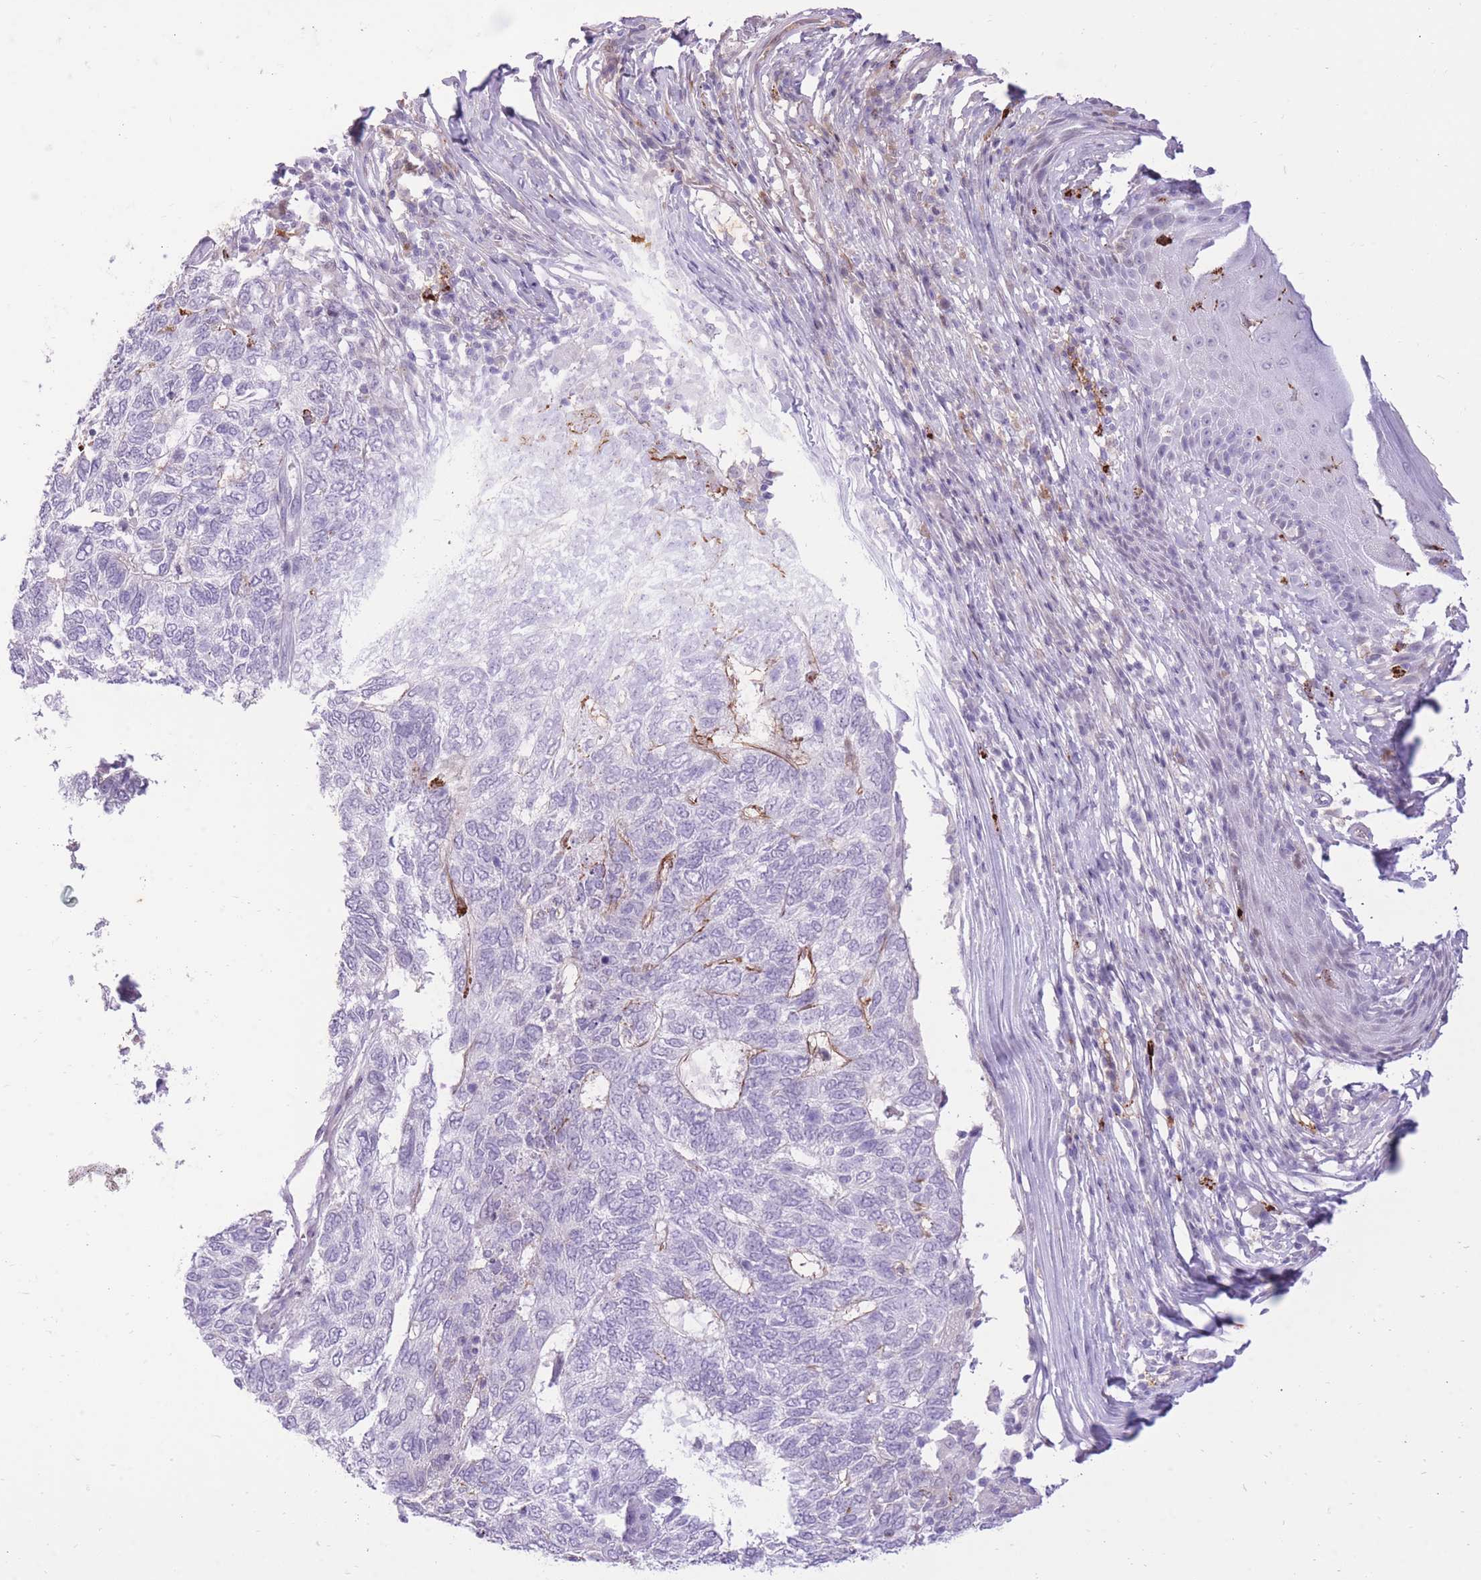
{"staining": {"intensity": "moderate", "quantity": "<25%", "location": "cytoplasmic/membranous"}, "tissue": "skin cancer", "cell_type": "Tumor cells", "image_type": "cancer", "snomed": [{"axis": "morphology", "description": "Basal cell carcinoma"}, {"axis": "topography", "description": "Skin"}], "caption": "A brown stain highlights moderate cytoplasmic/membranous expression of a protein in human skin cancer (basal cell carcinoma) tumor cells.", "gene": "MEIS3", "patient": {"sex": "female", "age": 65}}